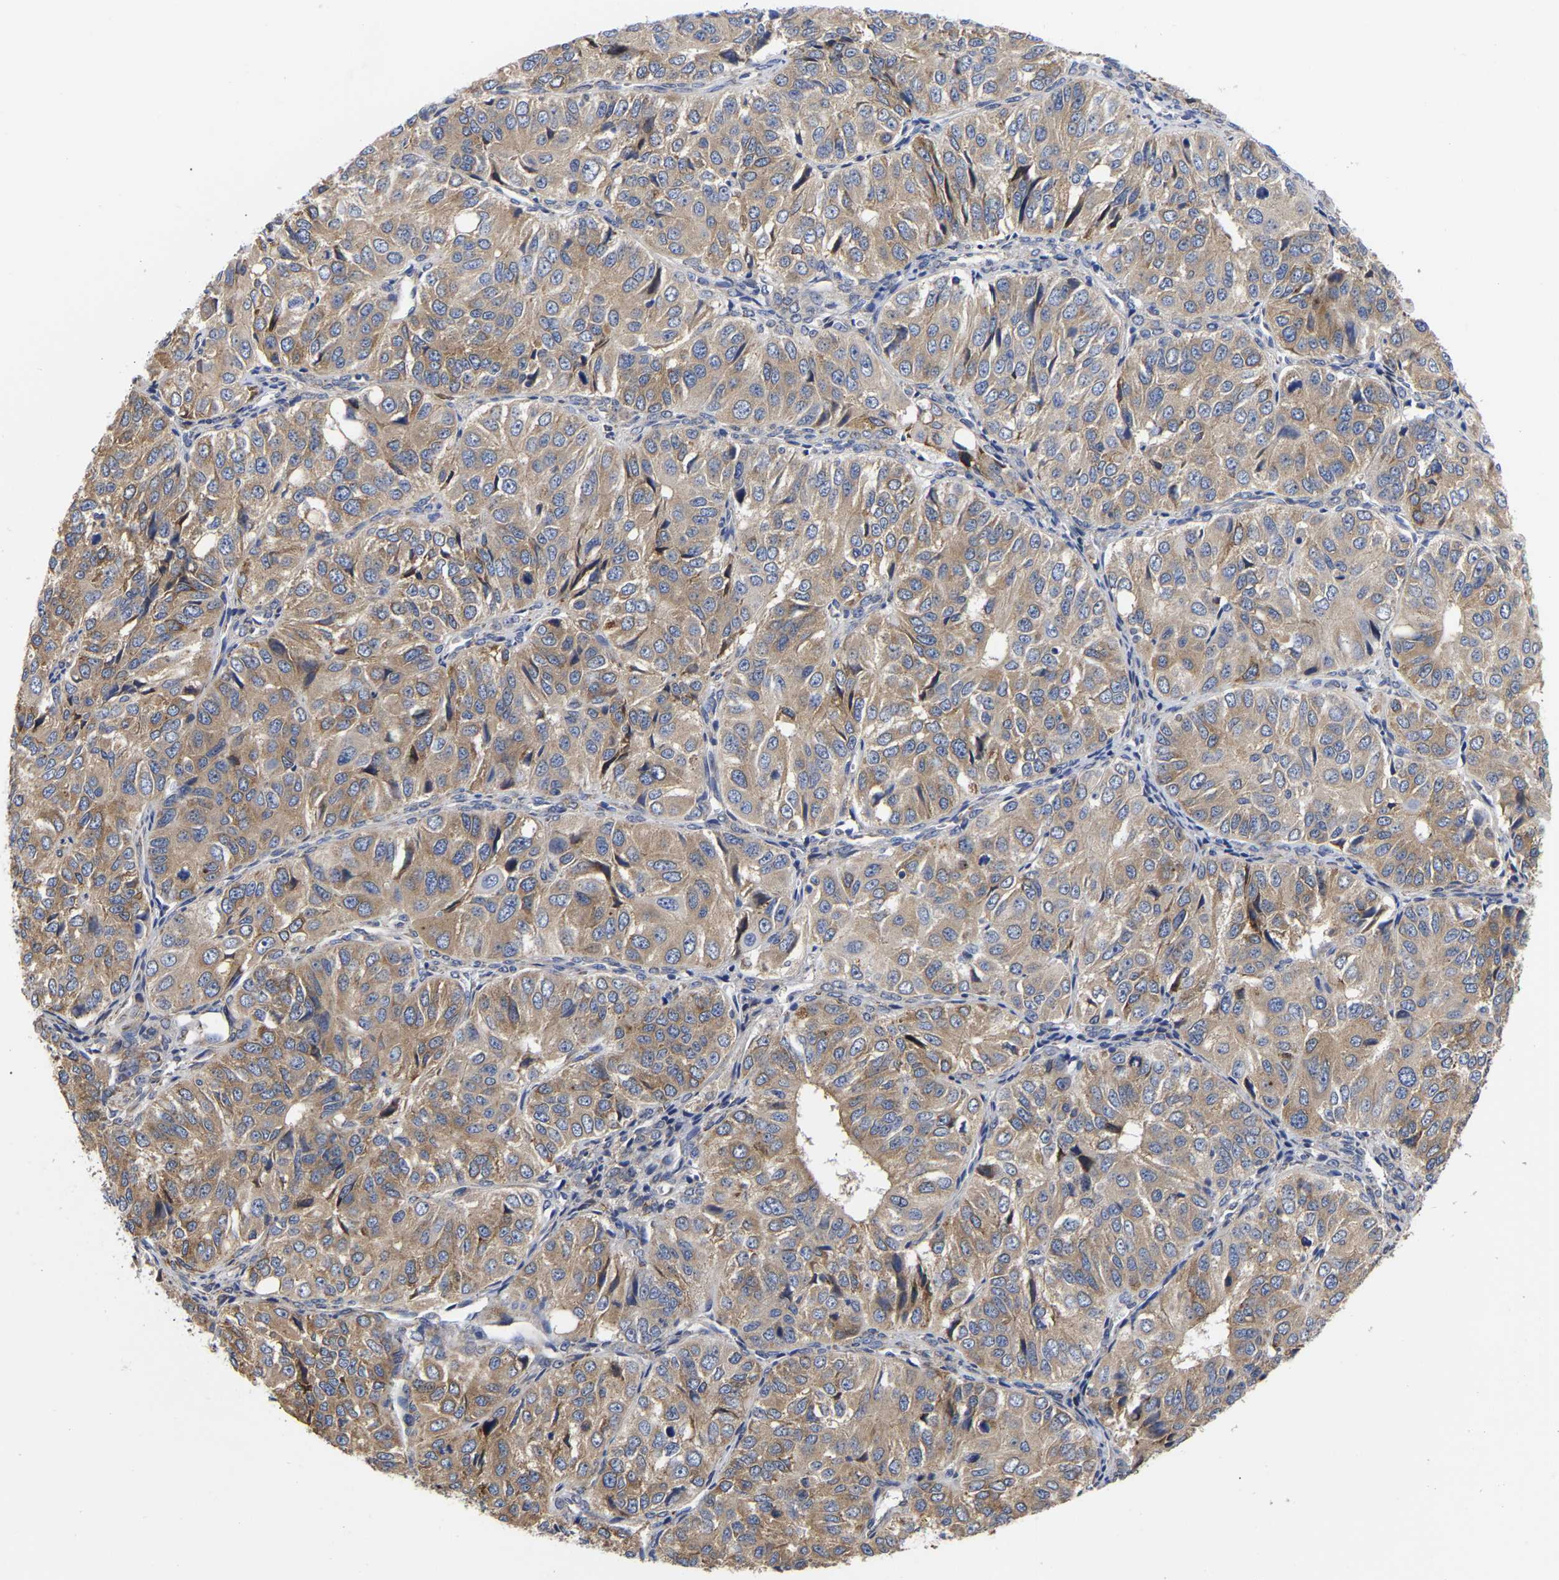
{"staining": {"intensity": "moderate", "quantity": ">75%", "location": "cytoplasmic/membranous"}, "tissue": "ovarian cancer", "cell_type": "Tumor cells", "image_type": "cancer", "snomed": [{"axis": "morphology", "description": "Carcinoma, endometroid"}, {"axis": "topography", "description": "Ovary"}], "caption": "Immunohistochemistry (IHC) of human ovarian cancer (endometroid carcinoma) demonstrates medium levels of moderate cytoplasmic/membranous positivity in about >75% of tumor cells.", "gene": "CFAP298", "patient": {"sex": "female", "age": 51}}